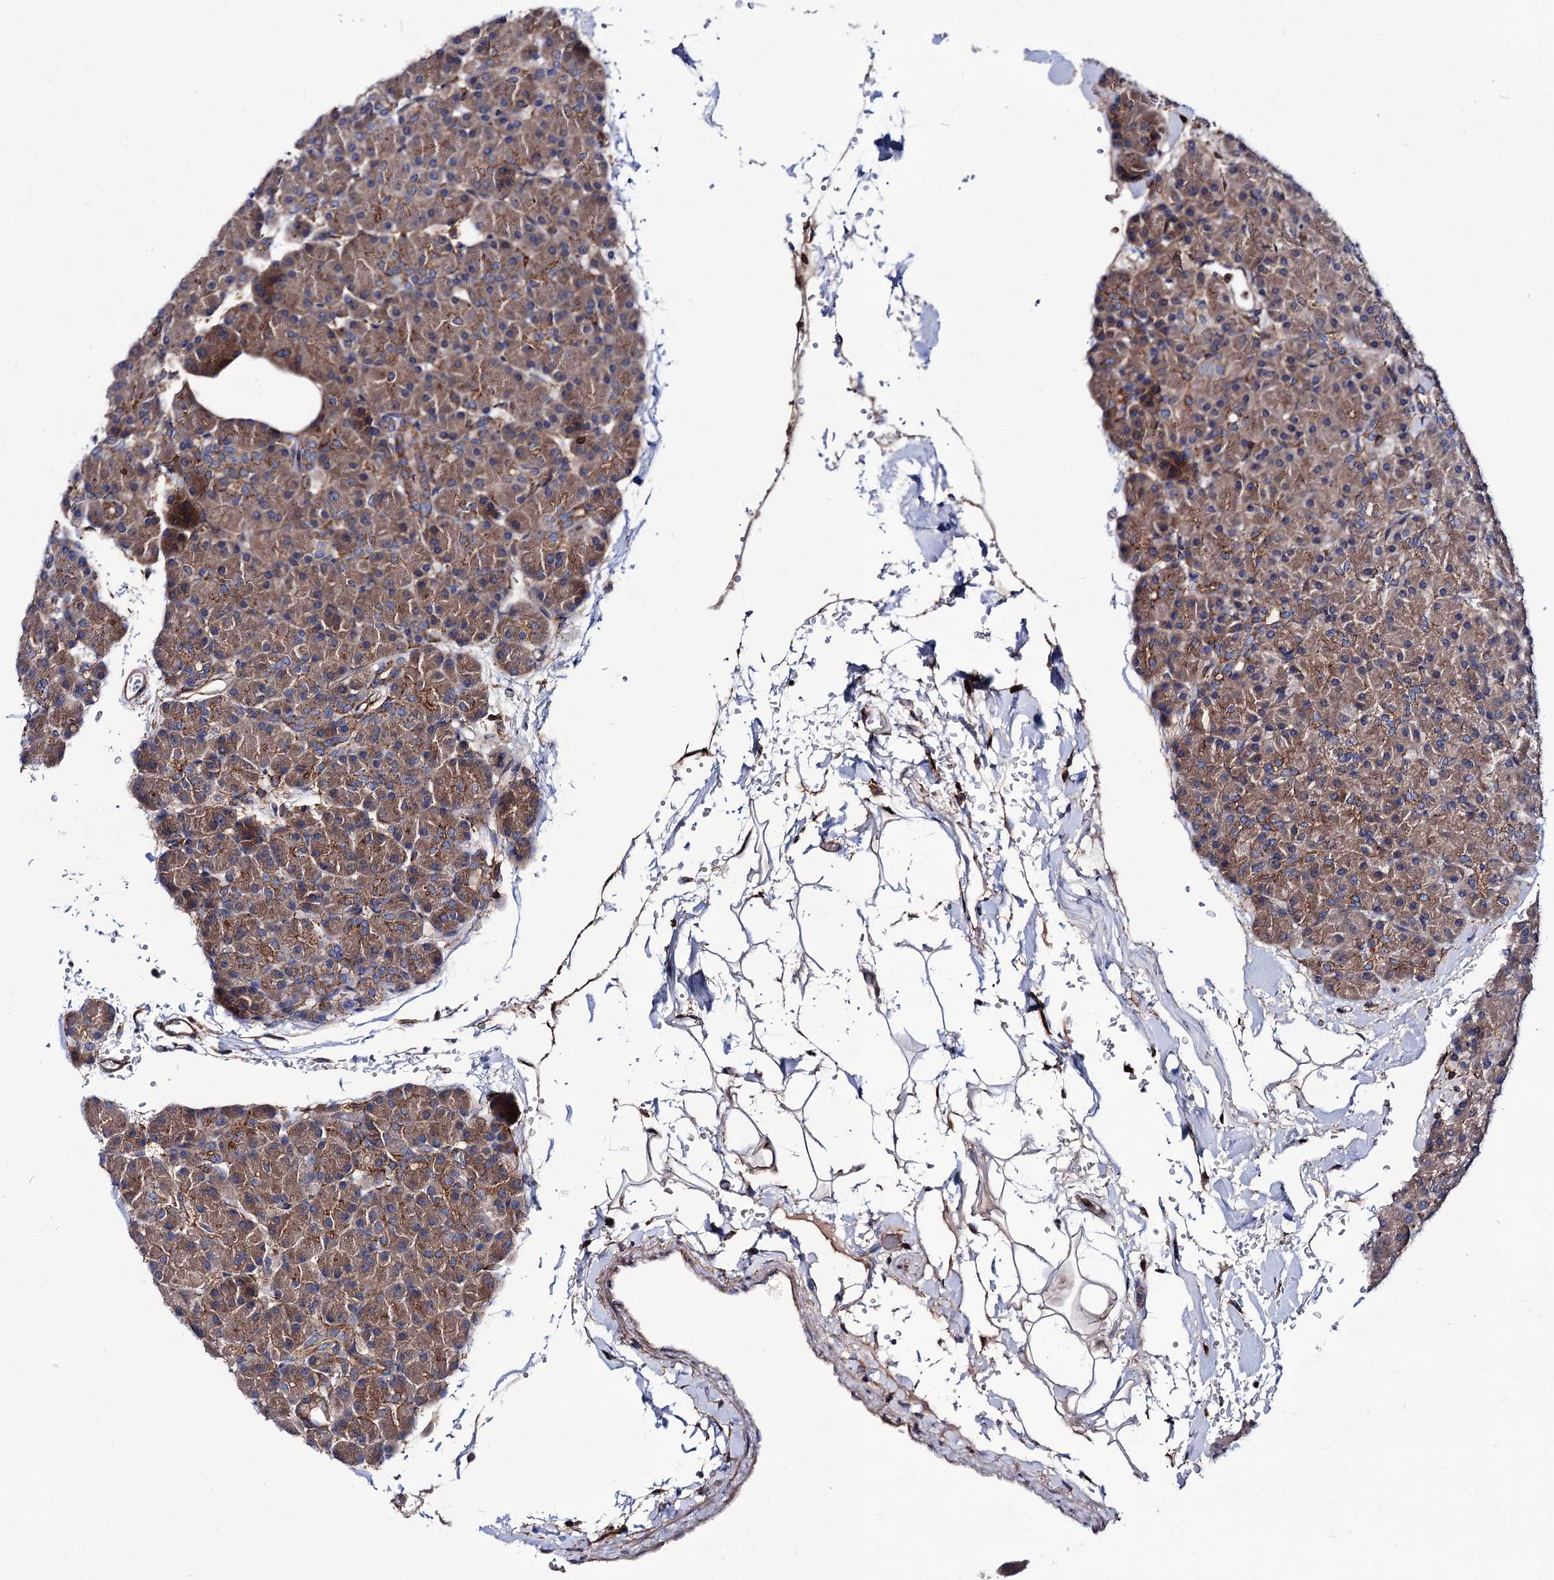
{"staining": {"intensity": "moderate", "quantity": "25%-75%", "location": "cytoplasmic/membranous"}, "tissue": "pancreas", "cell_type": "Exocrine glandular cells", "image_type": "normal", "snomed": [{"axis": "morphology", "description": "Normal tissue, NOS"}, {"axis": "topography", "description": "Pancreas"}], "caption": "DAB (3,3'-diaminobenzidine) immunohistochemical staining of unremarkable human pancreas shows moderate cytoplasmic/membranous protein positivity in approximately 25%-75% of exocrine glandular cells. (DAB (3,3'-diaminobenzidine) IHC, brown staining for protein, blue staining for nuclei).", "gene": "DEF6", "patient": {"sex": "female", "age": 43}}